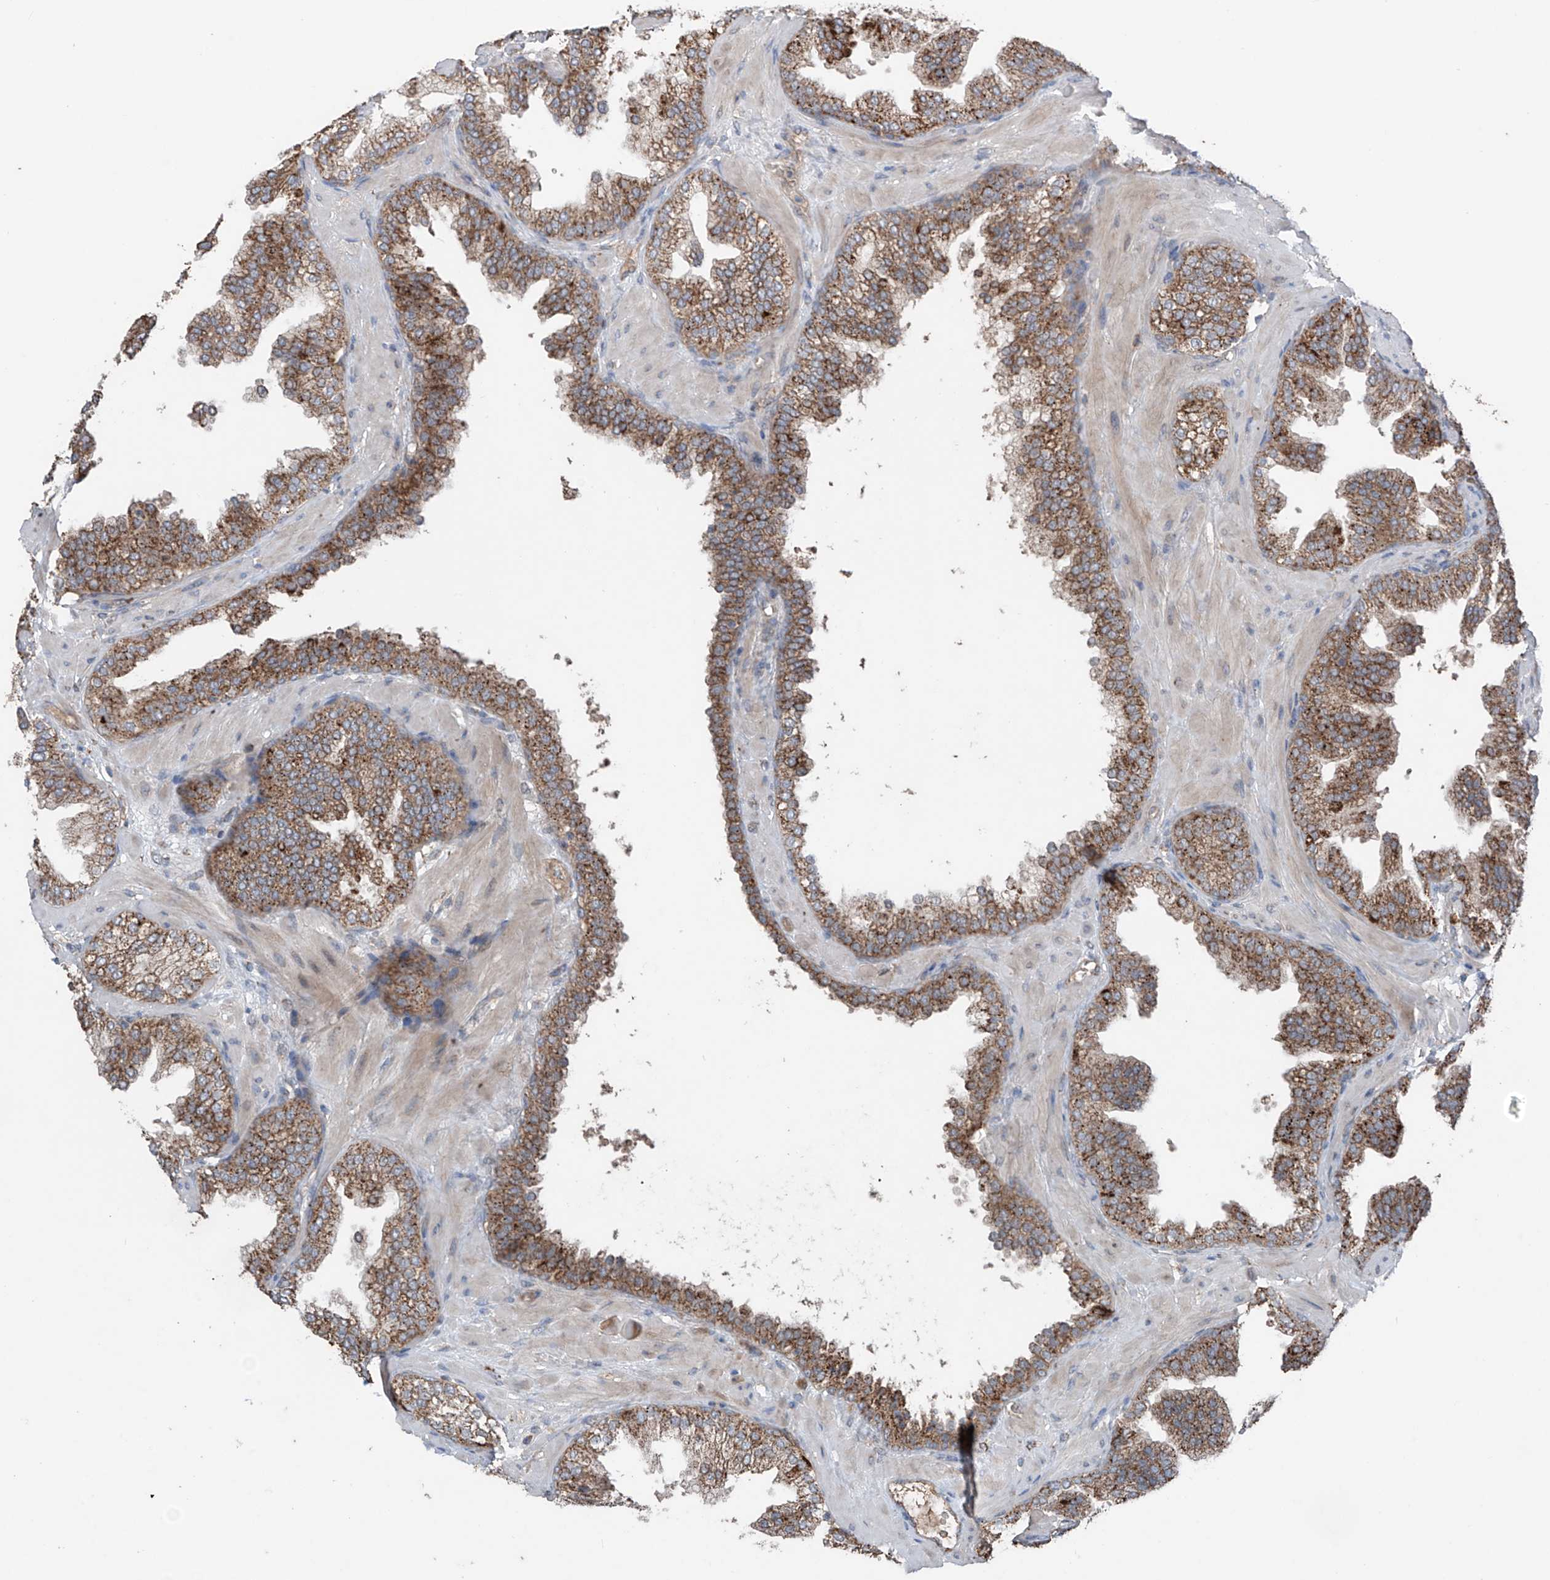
{"staining": {"intensity": "moderate", "quantity": ">75%", "location": "cytoplasmic/membranous"}, "tissue": "prostate cancer", "cell_type": "Tumor cells", "image_type": "cancer", "snomed": [{"axis": "morphology", "description": "Adenocarcinoma, High grade"}, {"axis": "topography", "description": "Prostate"}], "caption": "High-grade adenocarcinoma (prostate) stained for a protein (brown) demonstrates moderate cytoplasmic/membranous positive positivity in approximately >75% of tumor cells.", "gene": "SAMD3", "patient": {"sex": "male", "age": 58}}